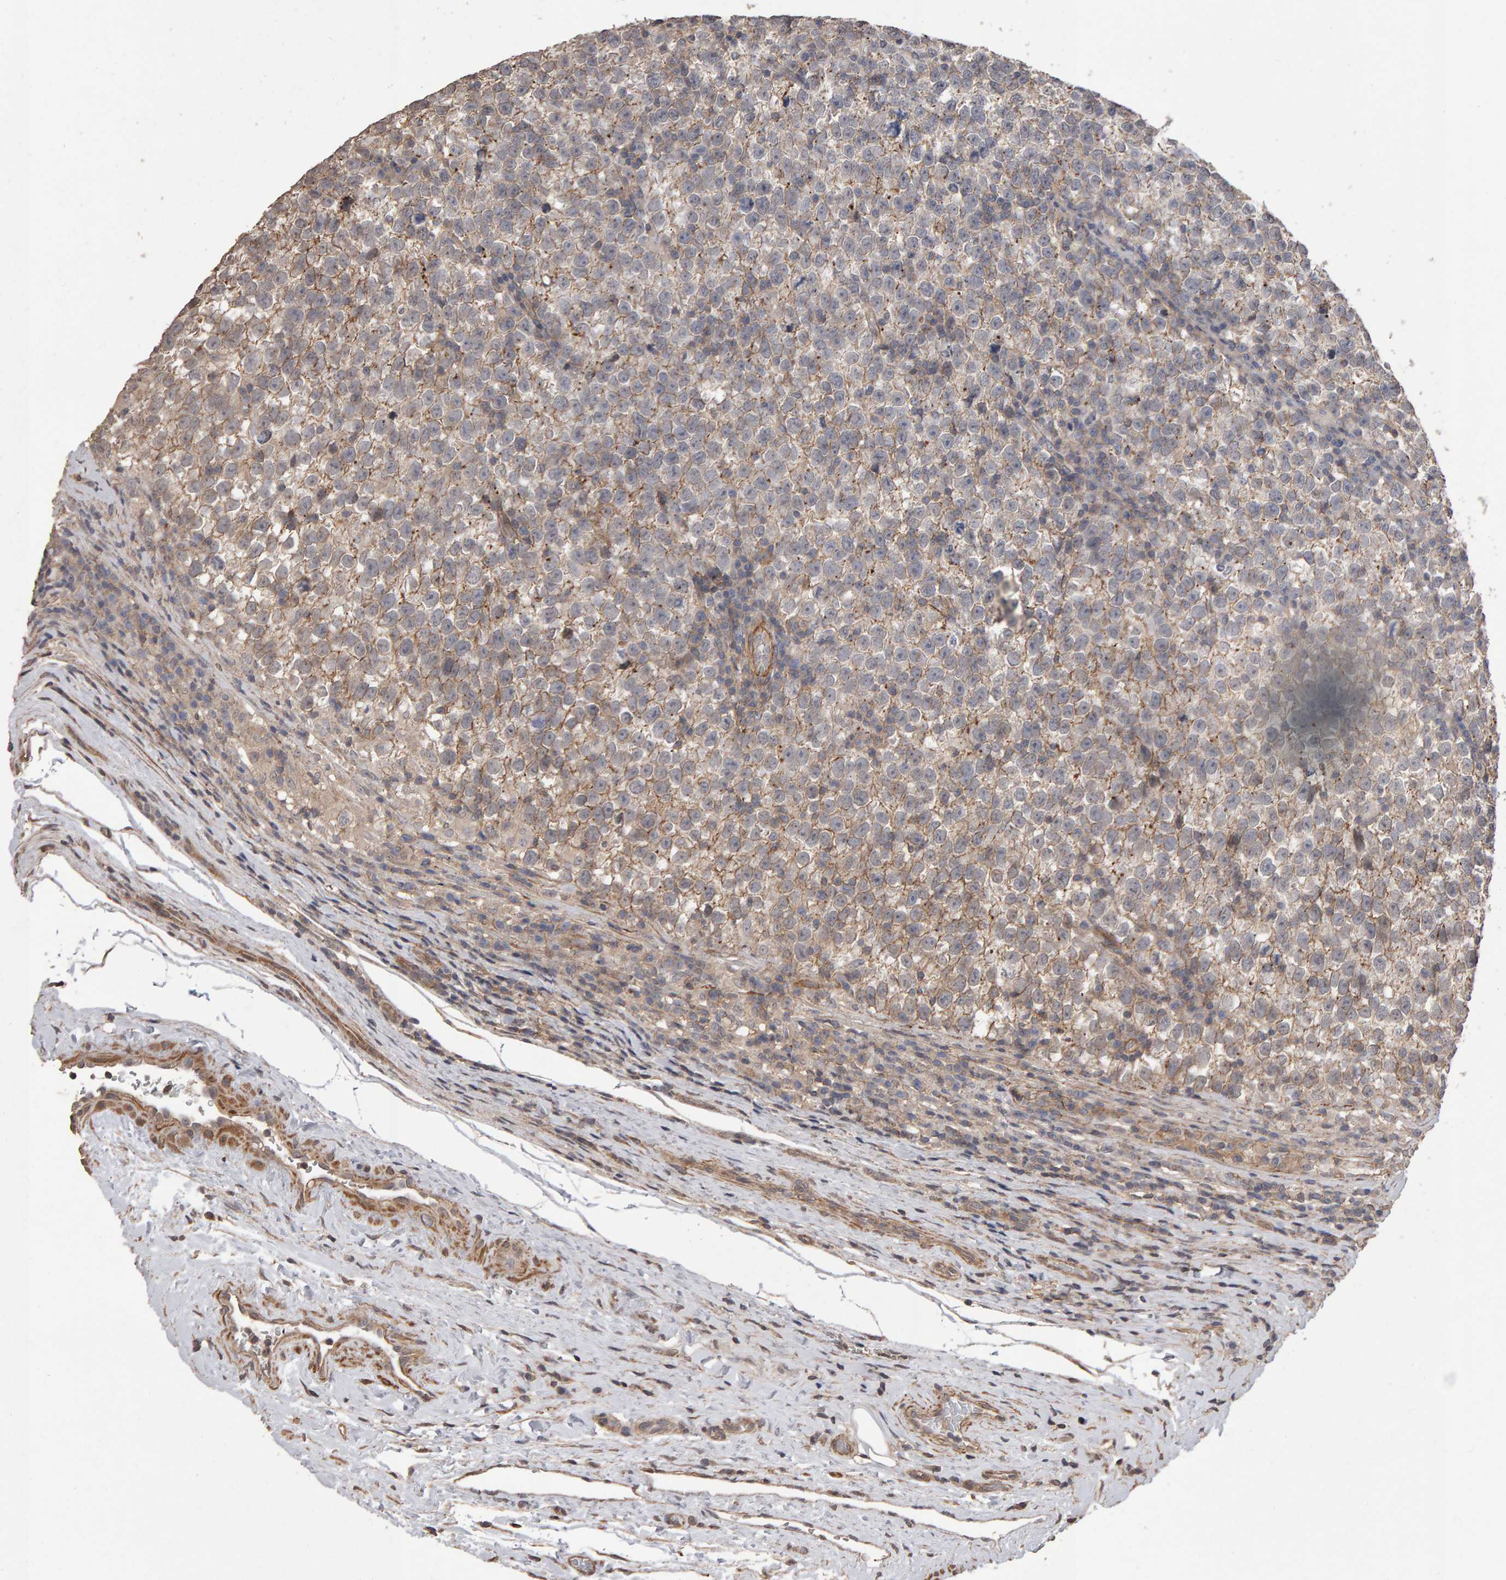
{"staining": {"intensity": "moderate", "quantity": ">75%", "location": "cytoplasmic/membranous"}, "tissue": "testis cancer", "cell_type": "Tumor cells", "image_type": "cancer", "snomed": [{"axis": "morphology", "description": "Normal tissue, NOS"}, {"axis": "morphology", "description": "Seminoma, NOS"}, {"axis": "topography", "description": "Testis"}], "caption": "An immunohistochemistry image of neoplastic tissue is shown. Protein staining in brown shows moderate cytoplasmic/membranous positivity in testis seminoma within tumor cells.", "gene": "SCRIB", "patient": {"sex": "male", "age": 43}}